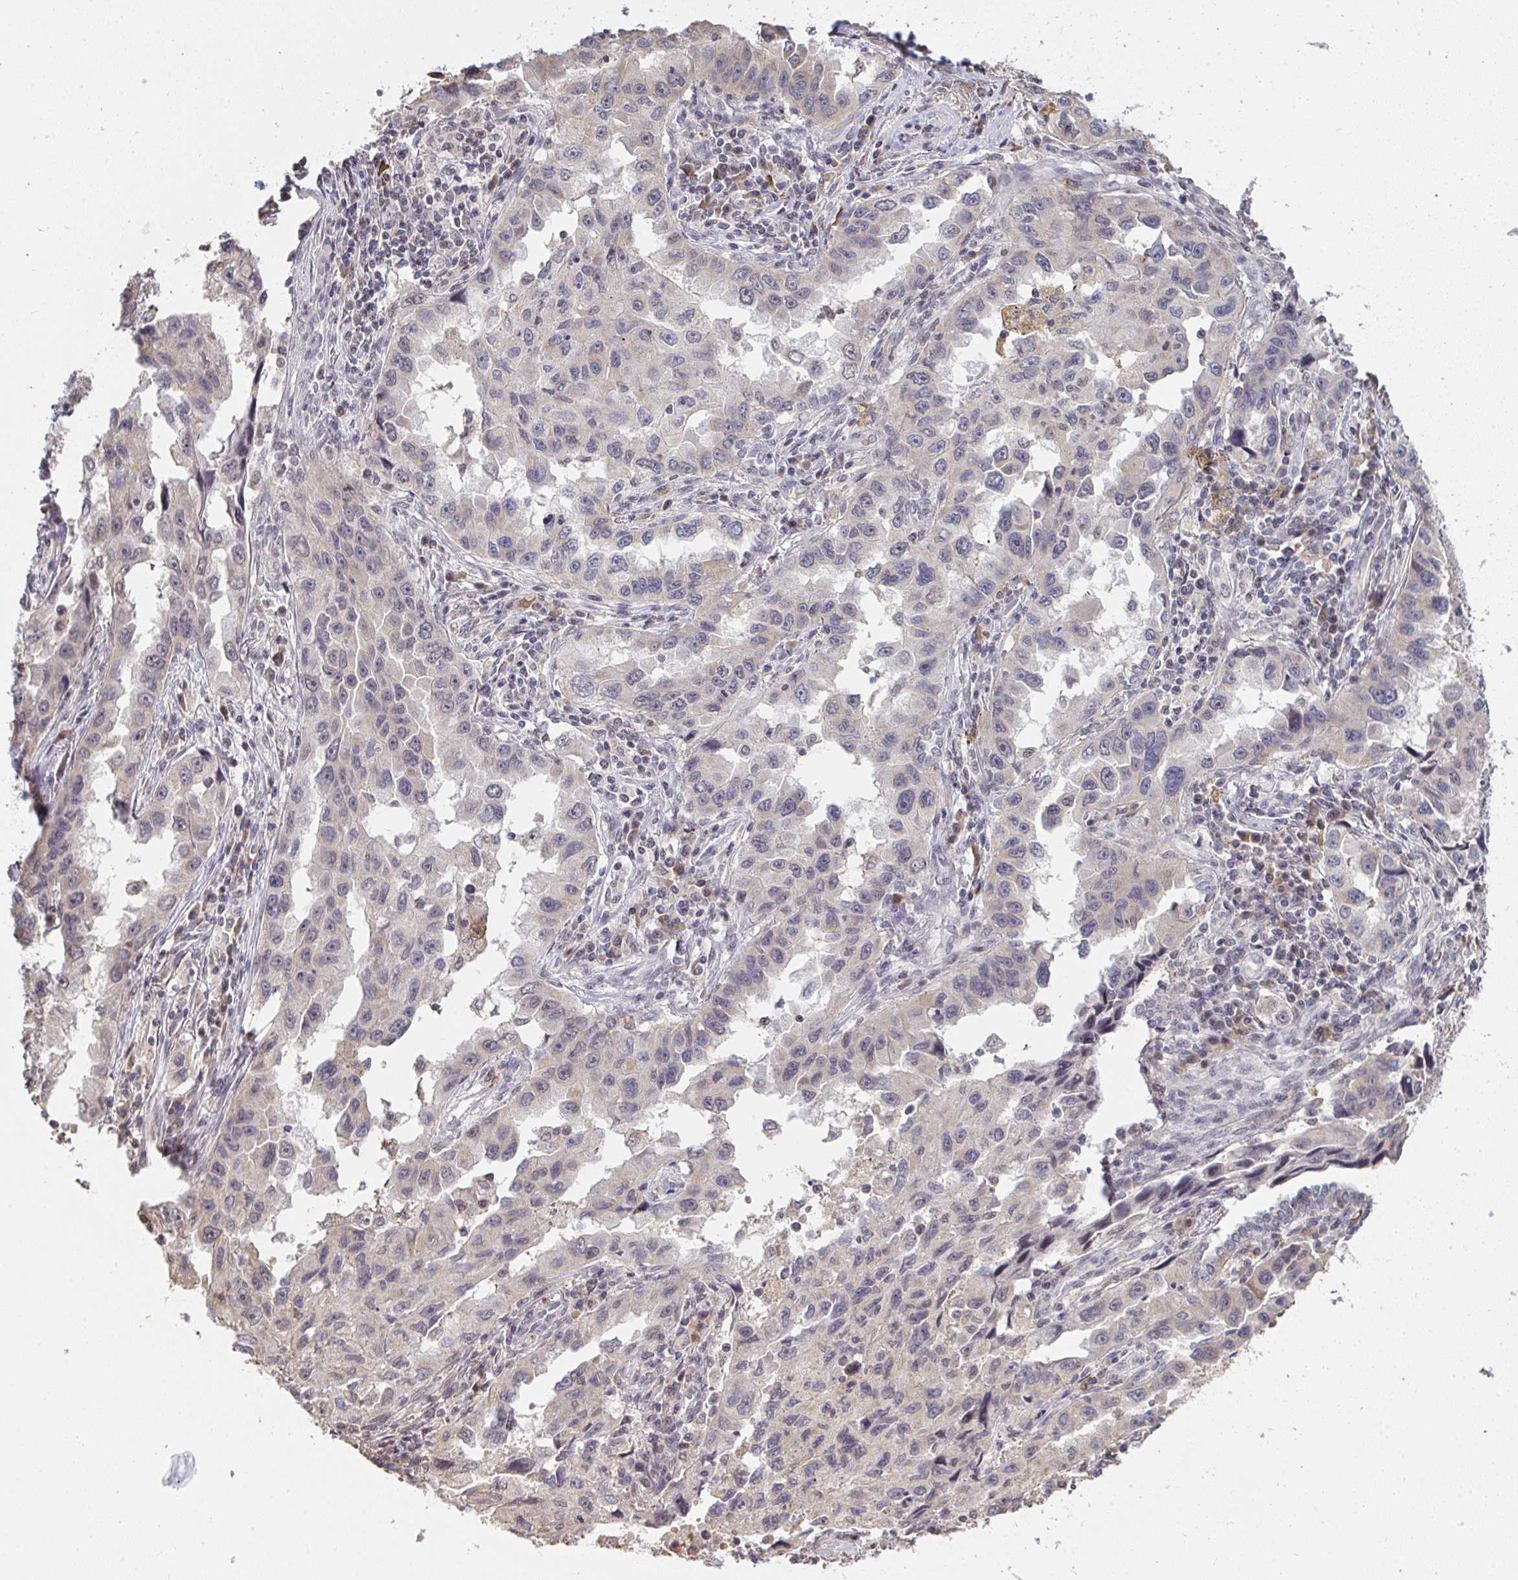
{"staining": {"intensity": "negative", "quantity": "none", "location": "none"}, "tissue": "lung cancer", "cell_type": "Tumor cells", "image_type": "cancer", "snomed": [{"axis": "morphology", "description": "Adenocarcinoma, NOS"}, {"axis": "topography", "description": "Lung"}], "caption": "Tumor cells are negative for protein expression in human lung cancer (adenocarcinoma). (Stains: DAB (3,3'-diaminobenzidine) IHC with hematoxylin counter stain, Microscopy: brightfield microscopy at high magnification).", "gene": "SAP30", "patient": {"sex": "female", "age": 73}}